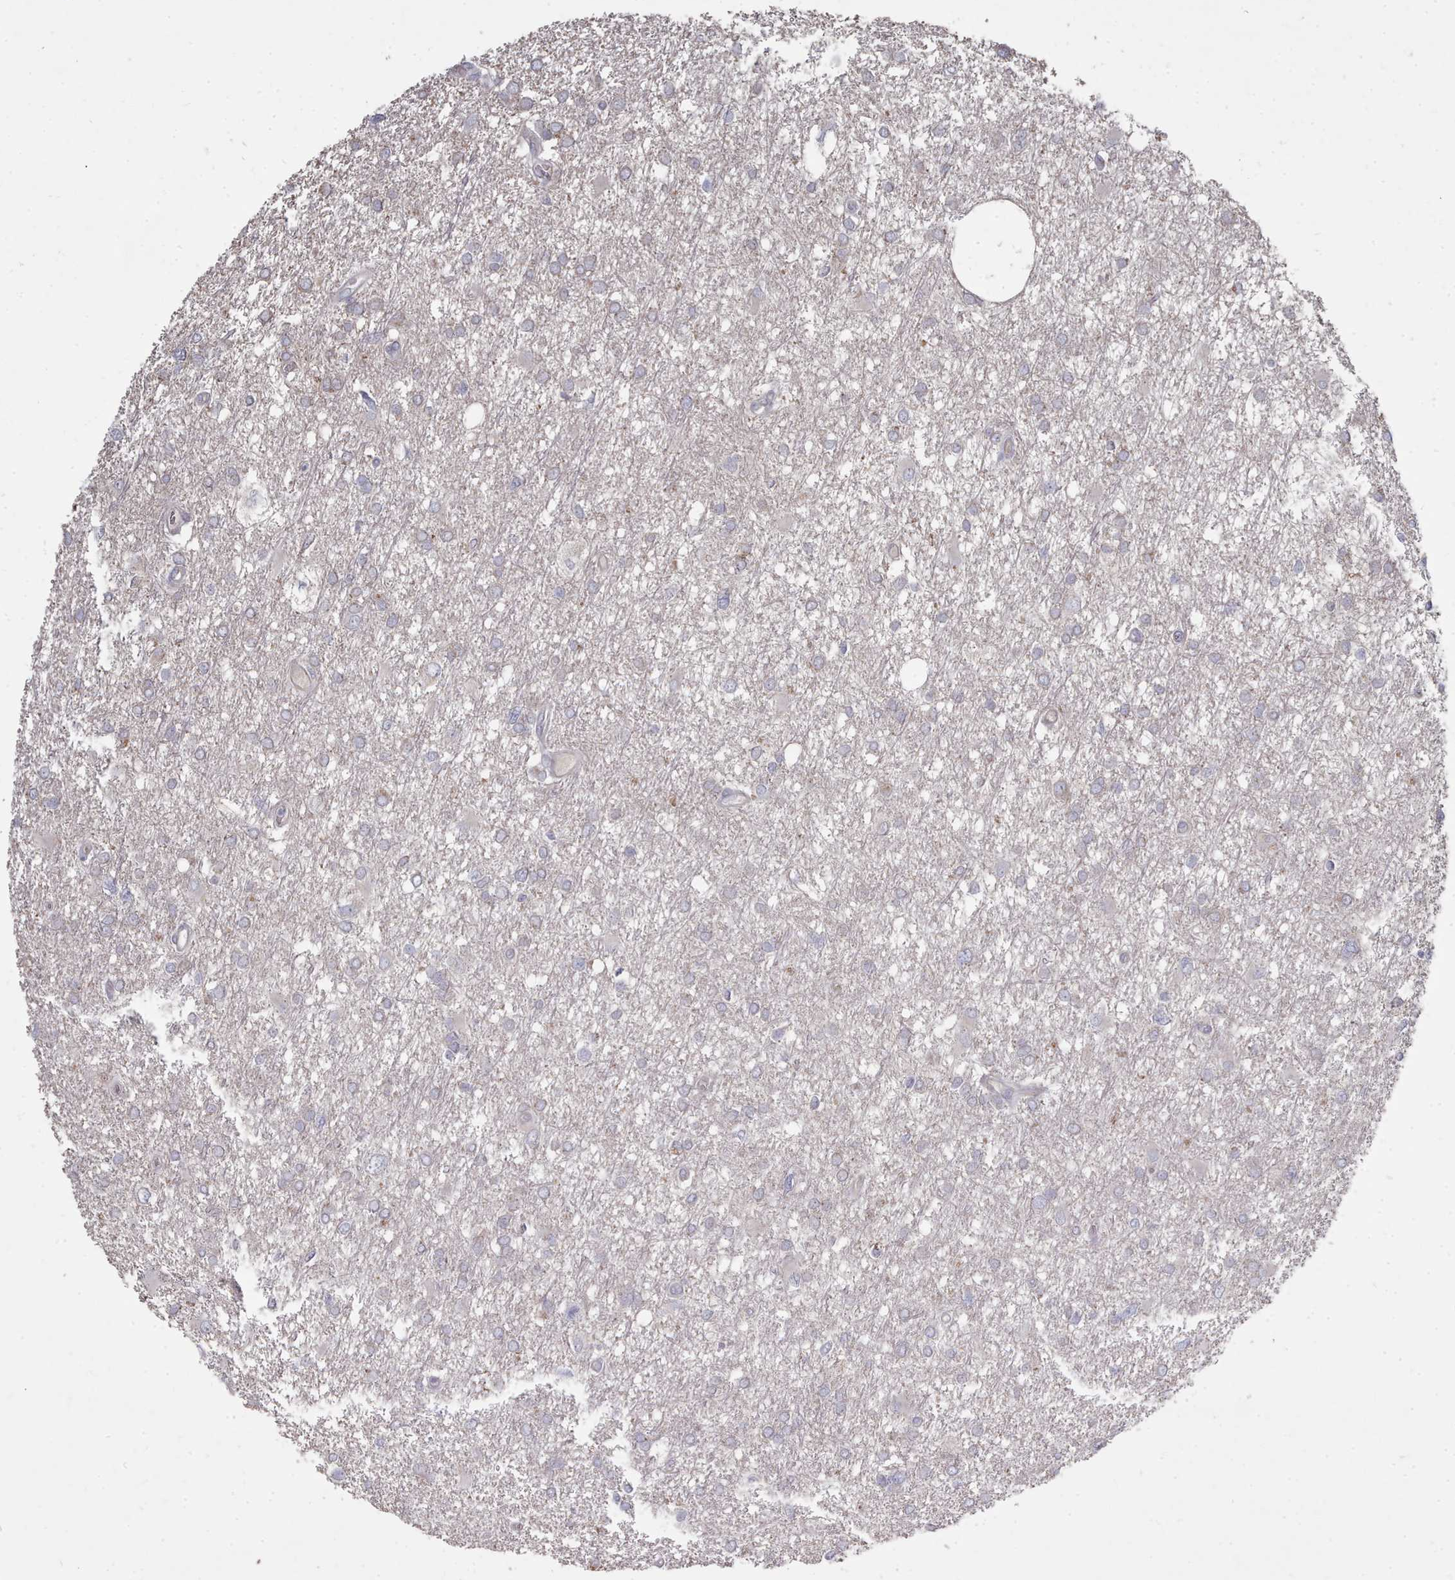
{"staining": {"intensity": "negative", "quantity": "none", "location": "none"}, "tissue": "glioma", "cell_type": "Tumor cells", "image_type": "cancer", "snomed": [{"axis": "morphology", "description": "Glioma, malignant, High grade"}, {"axis": "topography", "description": "Brain"}], "caption": "High power microscopy photomicrograph of an IHC histopathology image of malignant glioma (high-grade), revealing no significant positivity in tumor cells.", "gene": "ACKR3", "patient": {"sex": "male", "age": 61}}